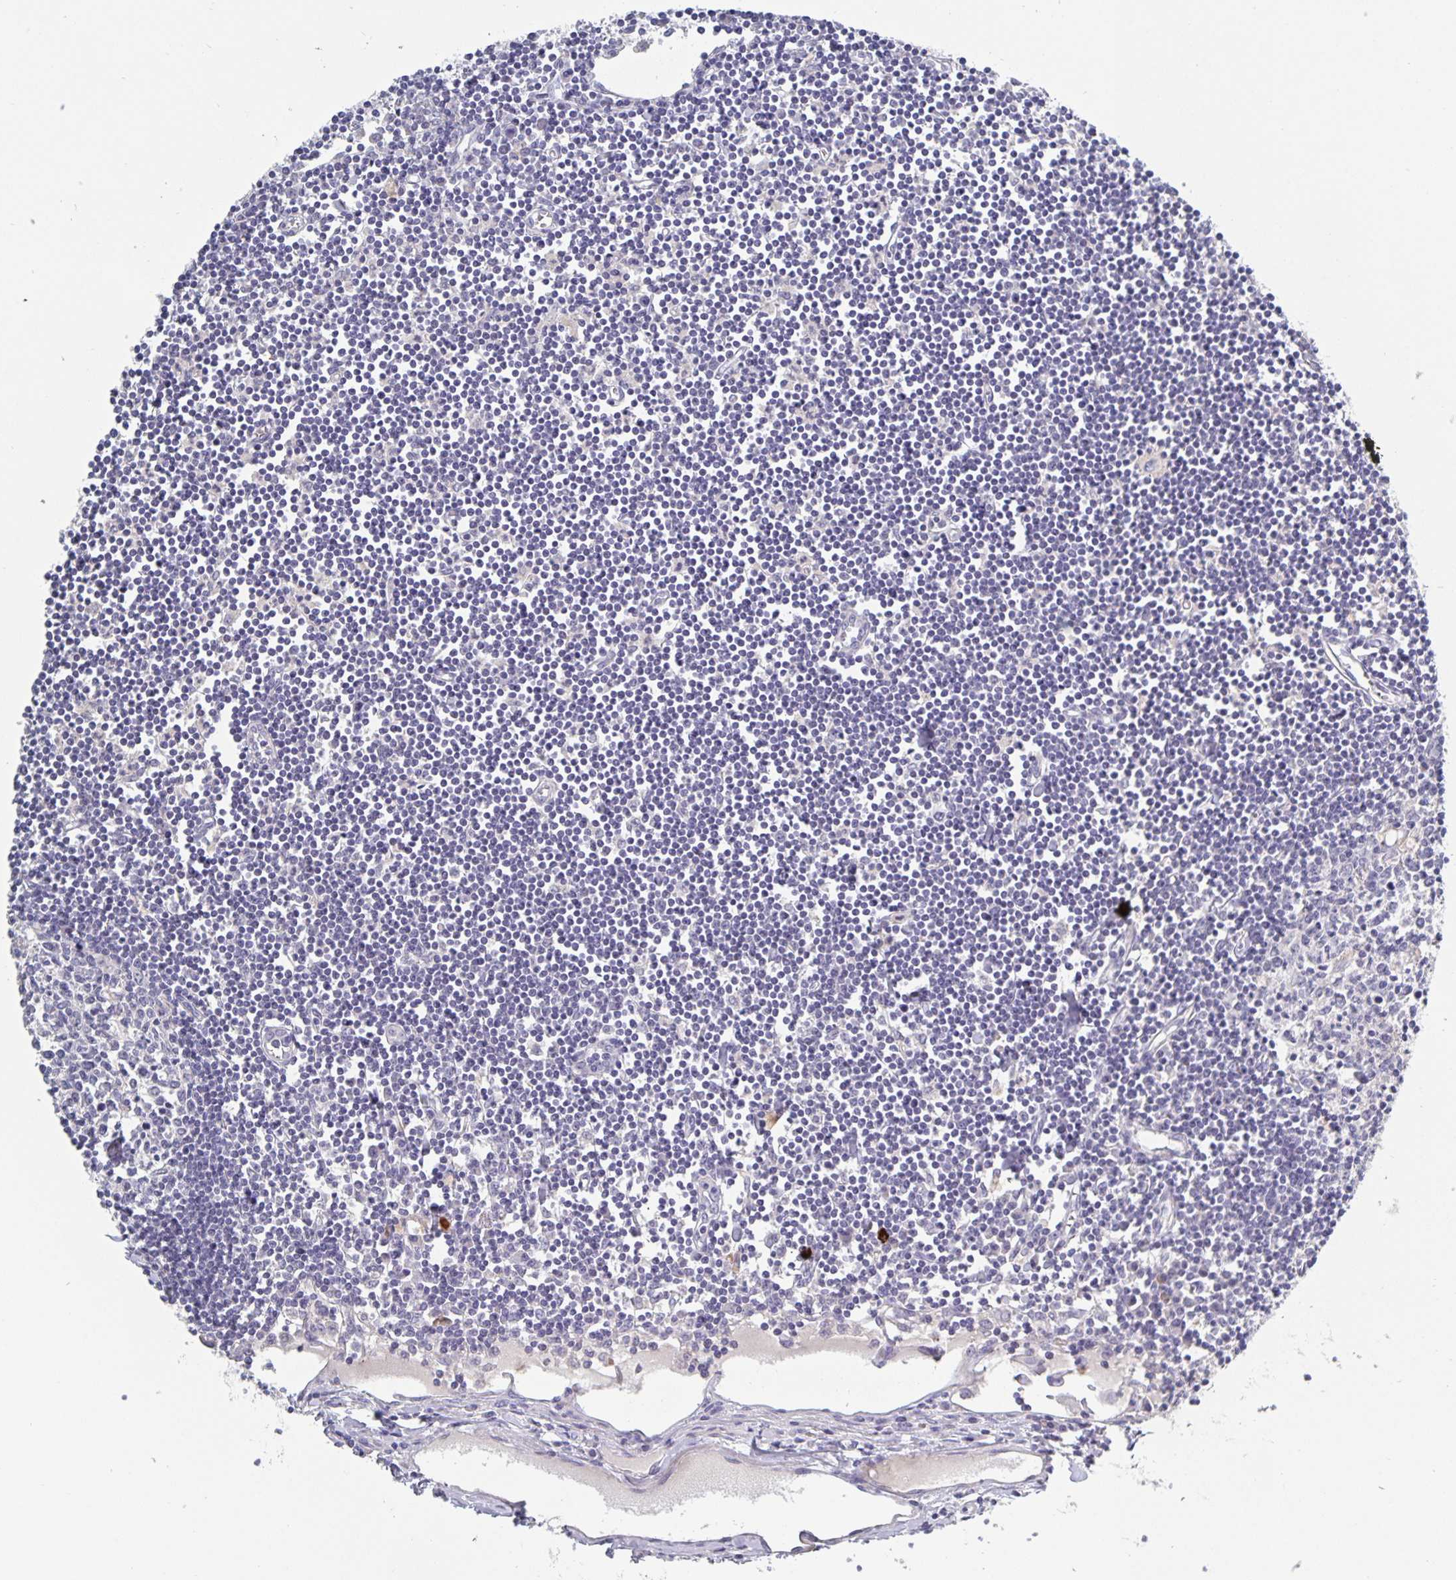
{"staining": {"intensity": "negative", "quantity": "none", "location": "none"}, "tissue": "lymph node", "cell_type": "Germinal center cells", "image_type": "normal", "snomed": [{"axis": "morphology", "description": "Normal tissue, NOS"}, {"axis": "topography", "description": "Lymph node"}], "caption": "An immunohistochemistry photomicrograph of normal lymph node is shown. There is no staining in germinal center cells of lymph node.", "gene": "GDF15", "patient": {"sex": "female", "age": 65}}